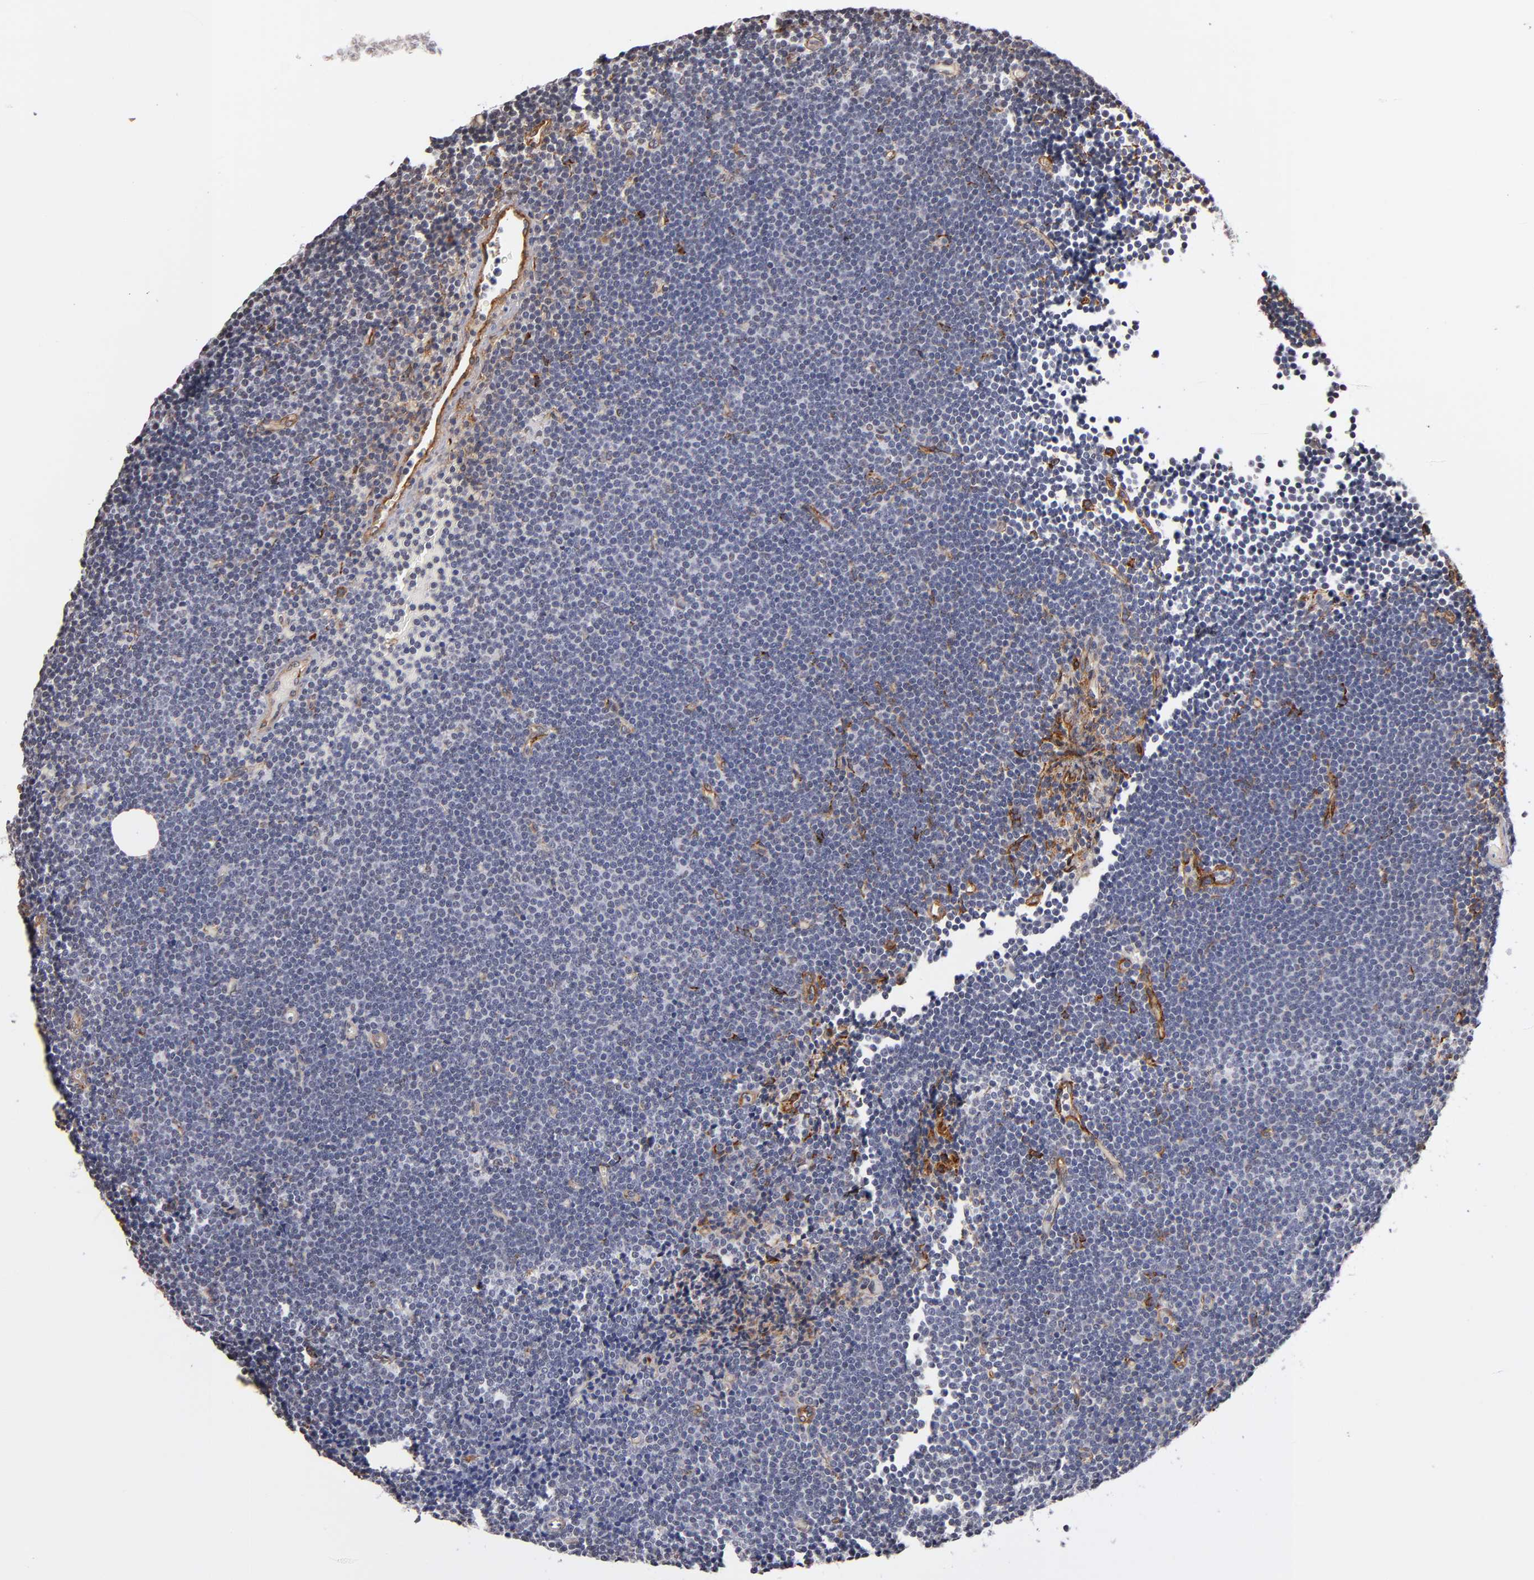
{"staining": {"intensity": "negative", "quantity": "none", "location": "none"}, "tissue": "lymphoma", "cell_type": "Tumor cells", "image_type": "cancer", "snomed": [{"axis": "morphology", "description": "Malignant lymphoma, non-Hodgkin's type, Low grade"}, {"axis": "topography", "description": "Lymph node"}], "caption": "Malignant lymphoma, non-Hodgkin's type (low-grade) stained for a protein using immunohistochemistry shows no positivity tumor cells.", "gene": "LAMC1", "patient": {"sex": "female", "age": 73}}